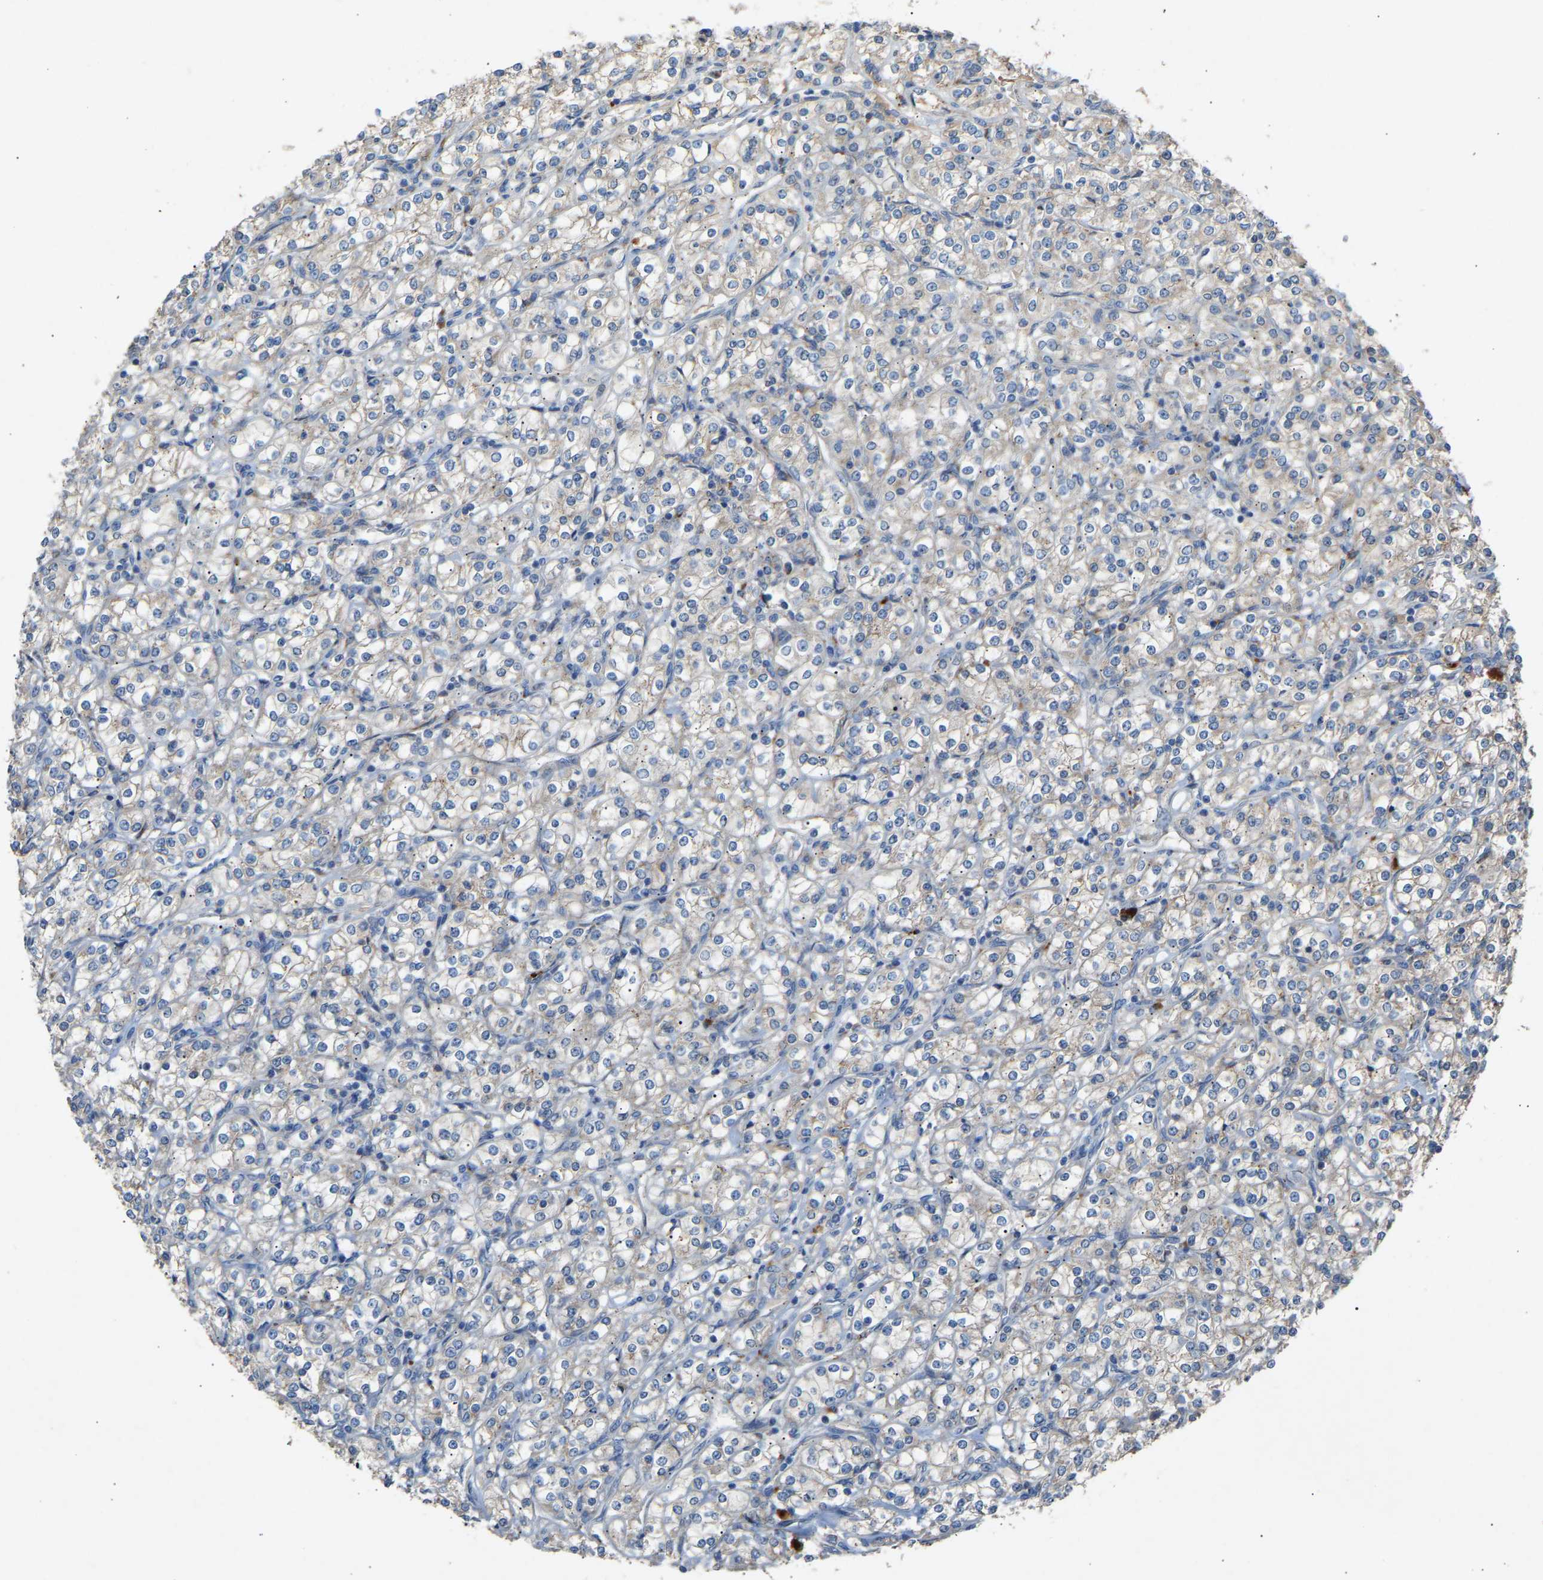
{"staining": {"intensity": "negative", "quantity": "none", "location": "none"}, "tissue": "renal cancer", "cell_type": "Tumor cells", "image_type": "cancer", "snomed": [{"axis": "morphology", "description": "Adenocarcinoma, NOS"}, {"axis": "topography", "description": "Kidney"}], "caption": "There is no significant staining in tumor cells of adenocarcinoma (renal).", "gene": "RGP1", "patient": {"sex": "male", "age": 77}}